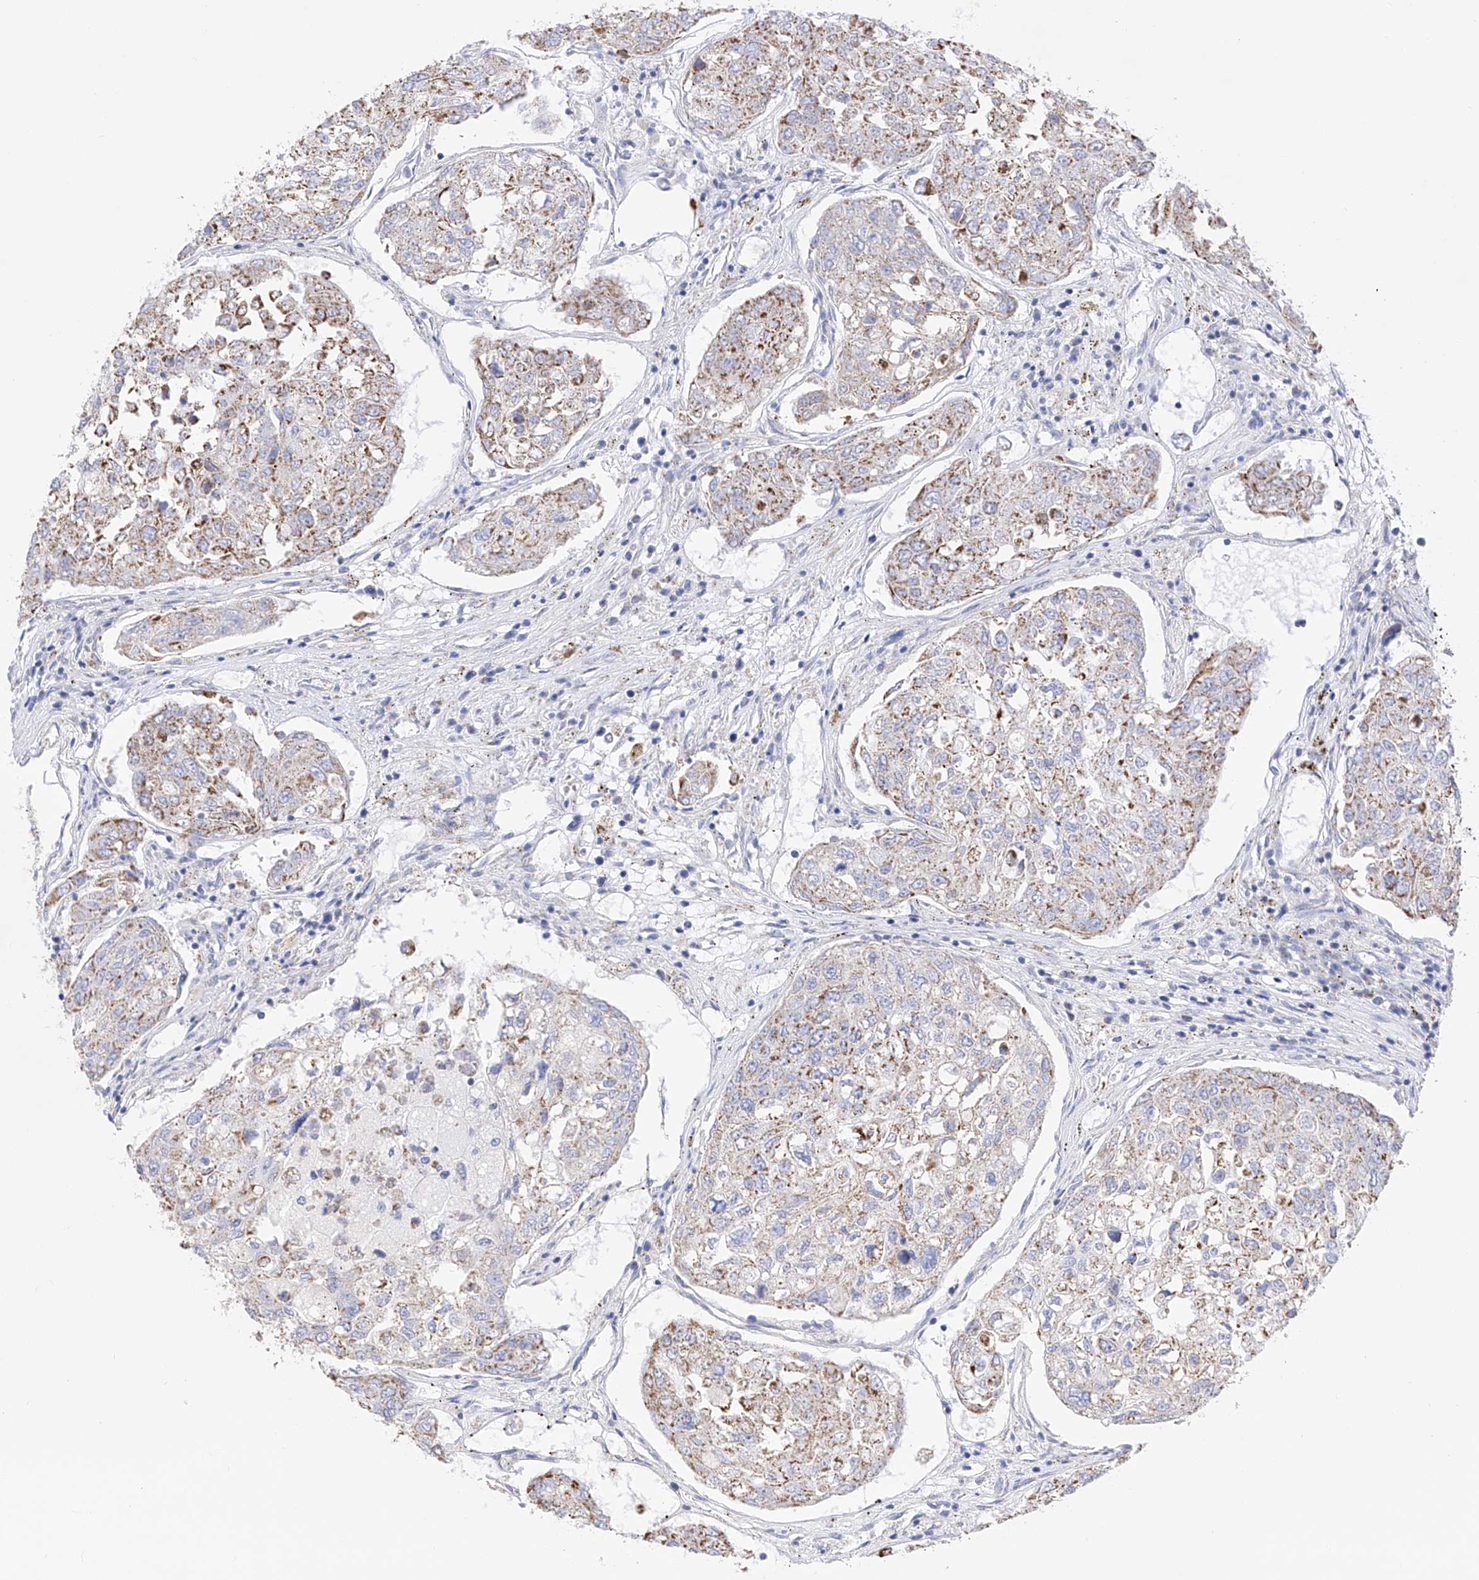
{"staining": {"intensity": "moderate", "quantity": "25%-75%", "location": "cytoplasmic/membranous"}, "tissue": "urothelial cancer", "cell_type": "Tumor cells", "image_type": "cancer", "snomed": [{"axis": "morphology", "description": "Urothelial carcinoma, High grade"}, {"axis": "topography", "description": "Lymph node"}, {"axis": "topography", "description": "Urinary bladder"}], "caption": "Human urothelial cancer stained for a protein (brown) demonstrates moderate cytoplasmic/membranous positive expression in approximately 25%-75% of tumor cells.", "gene": "FLG", "patient": {"sex": "male", "age": 51}}